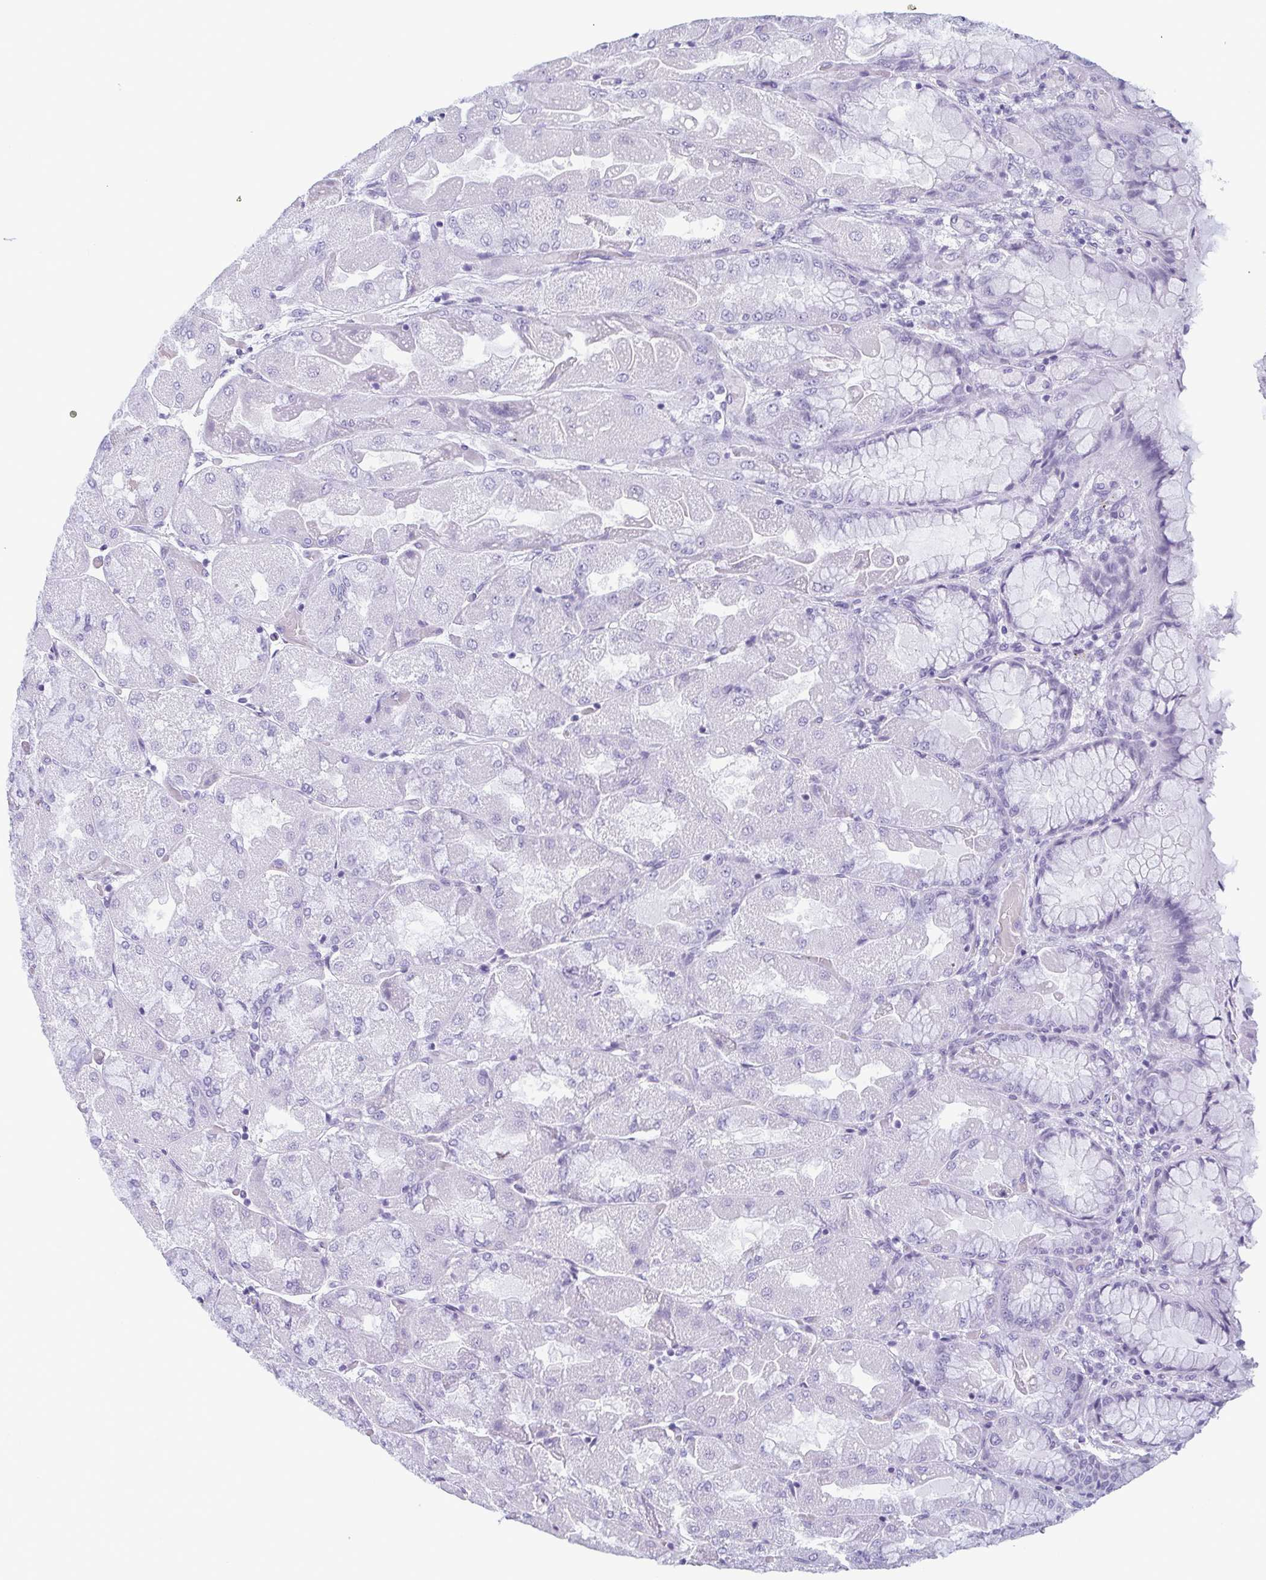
{"staining": {"intensity": "negative", "quantity": "none", "location": "none"}, "tissue": "stomach", "cell_type": "Glandular cells", "image_type": "normal", "snomed": [{"axis": "morphology", "description": "Normal tissue, NOS"}, {"axis": "topography", "description": "Stomach"}], "caption": "Protein analysis of benign stomach exhibits no significant expression in glandular cells.", "gene": "ECM1", "patient": {"sex": "female", "age": 61}}